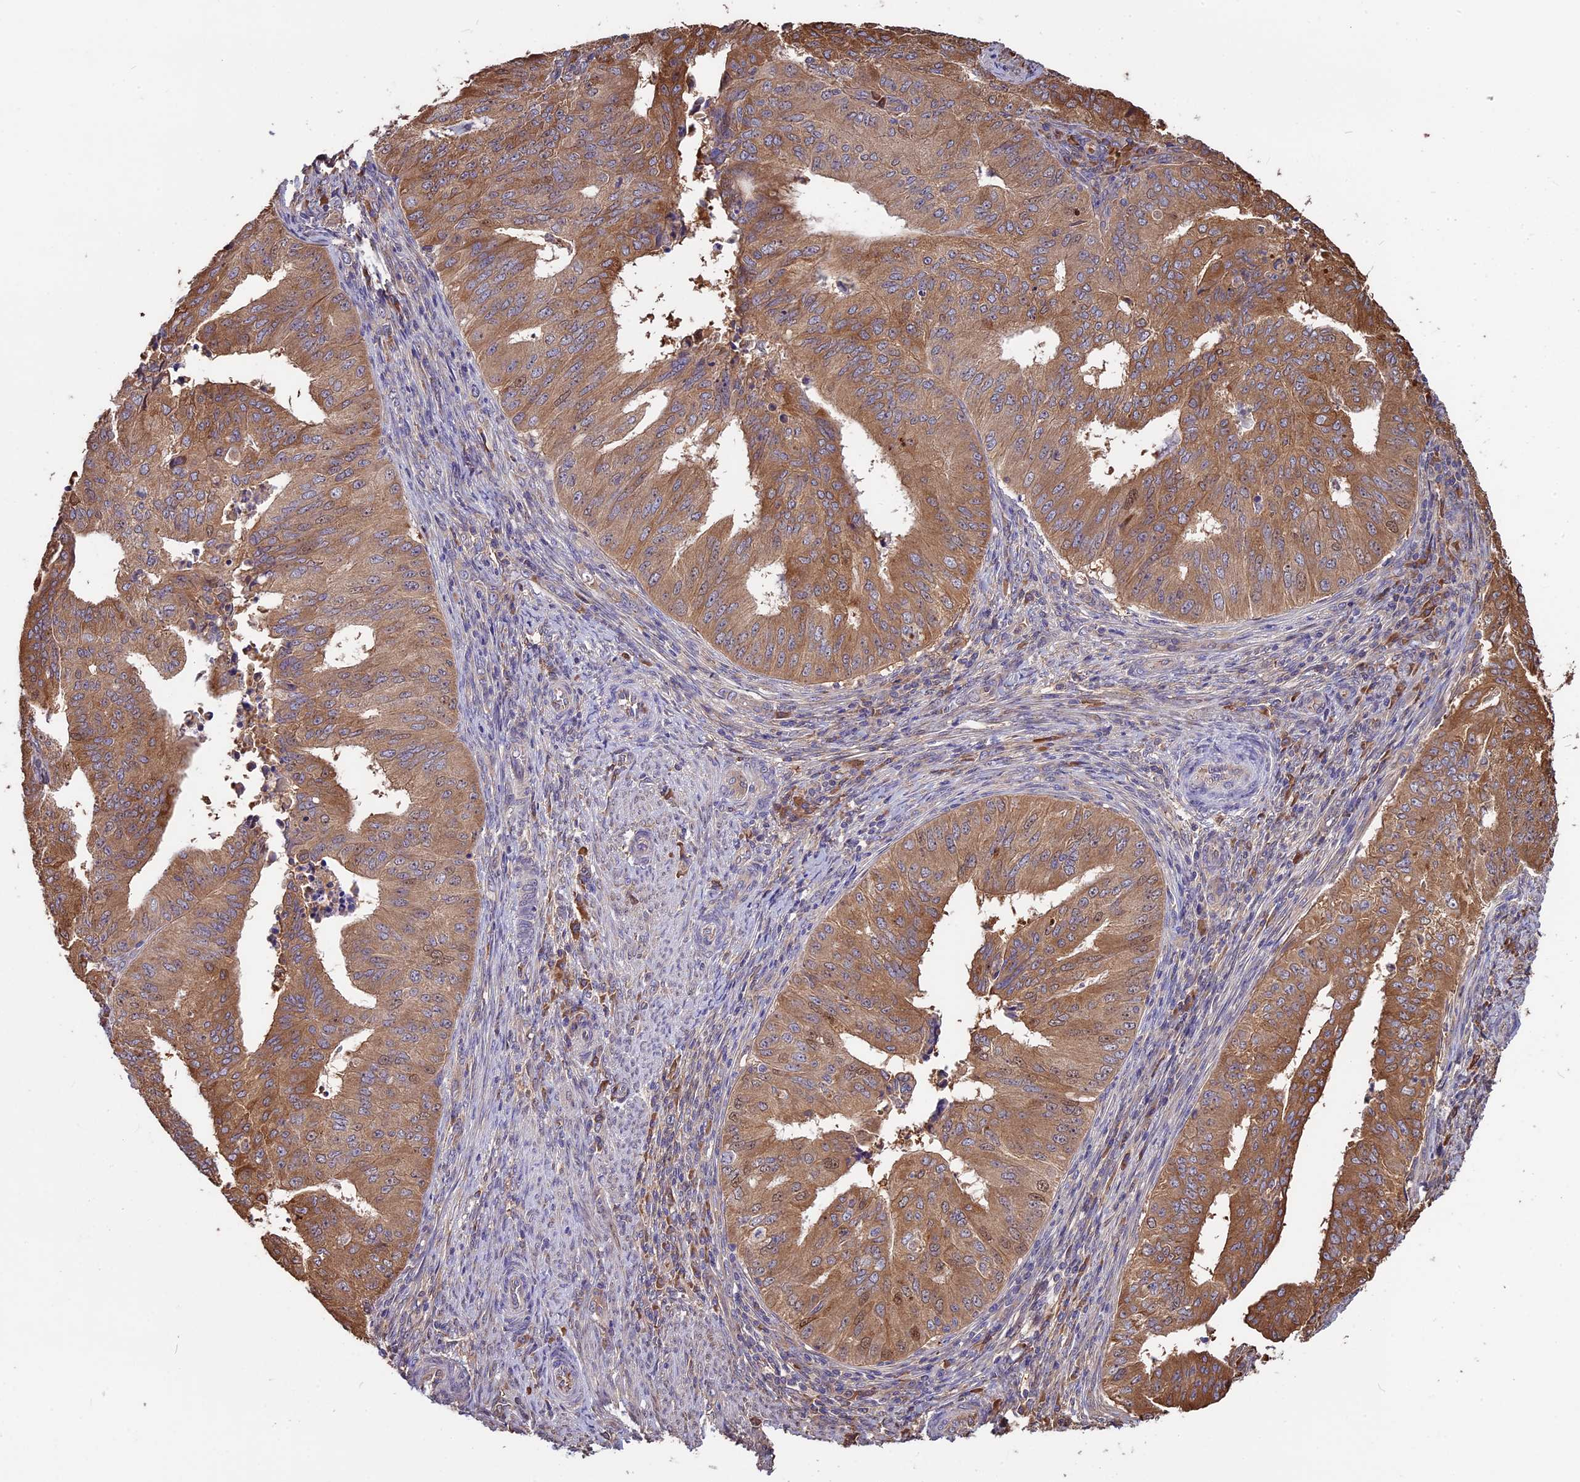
{"staining": {"intensity": "moderate", "quantity": ">75%", "location": "cytoplasmic/membranous"}, "tissue": "endometrial cancer", "cell_type": "Tumor cells", "image_type": "cancer", "snomed": [{"axis": "morphology", "description": "Adenocarcinoma, NOS"}, {"axis": "topography", "description": "Endometrium"}], "caption": "An immunohistochemistry (IHC) micrograph of tumor tissue is shown. Protein staining in brown highlights moderate cytoplasmic/membranous positivity in endometrial cancer within tumor cells.", "gene": "VWA3A", "patient": {"sex": "female", "age": 50}}